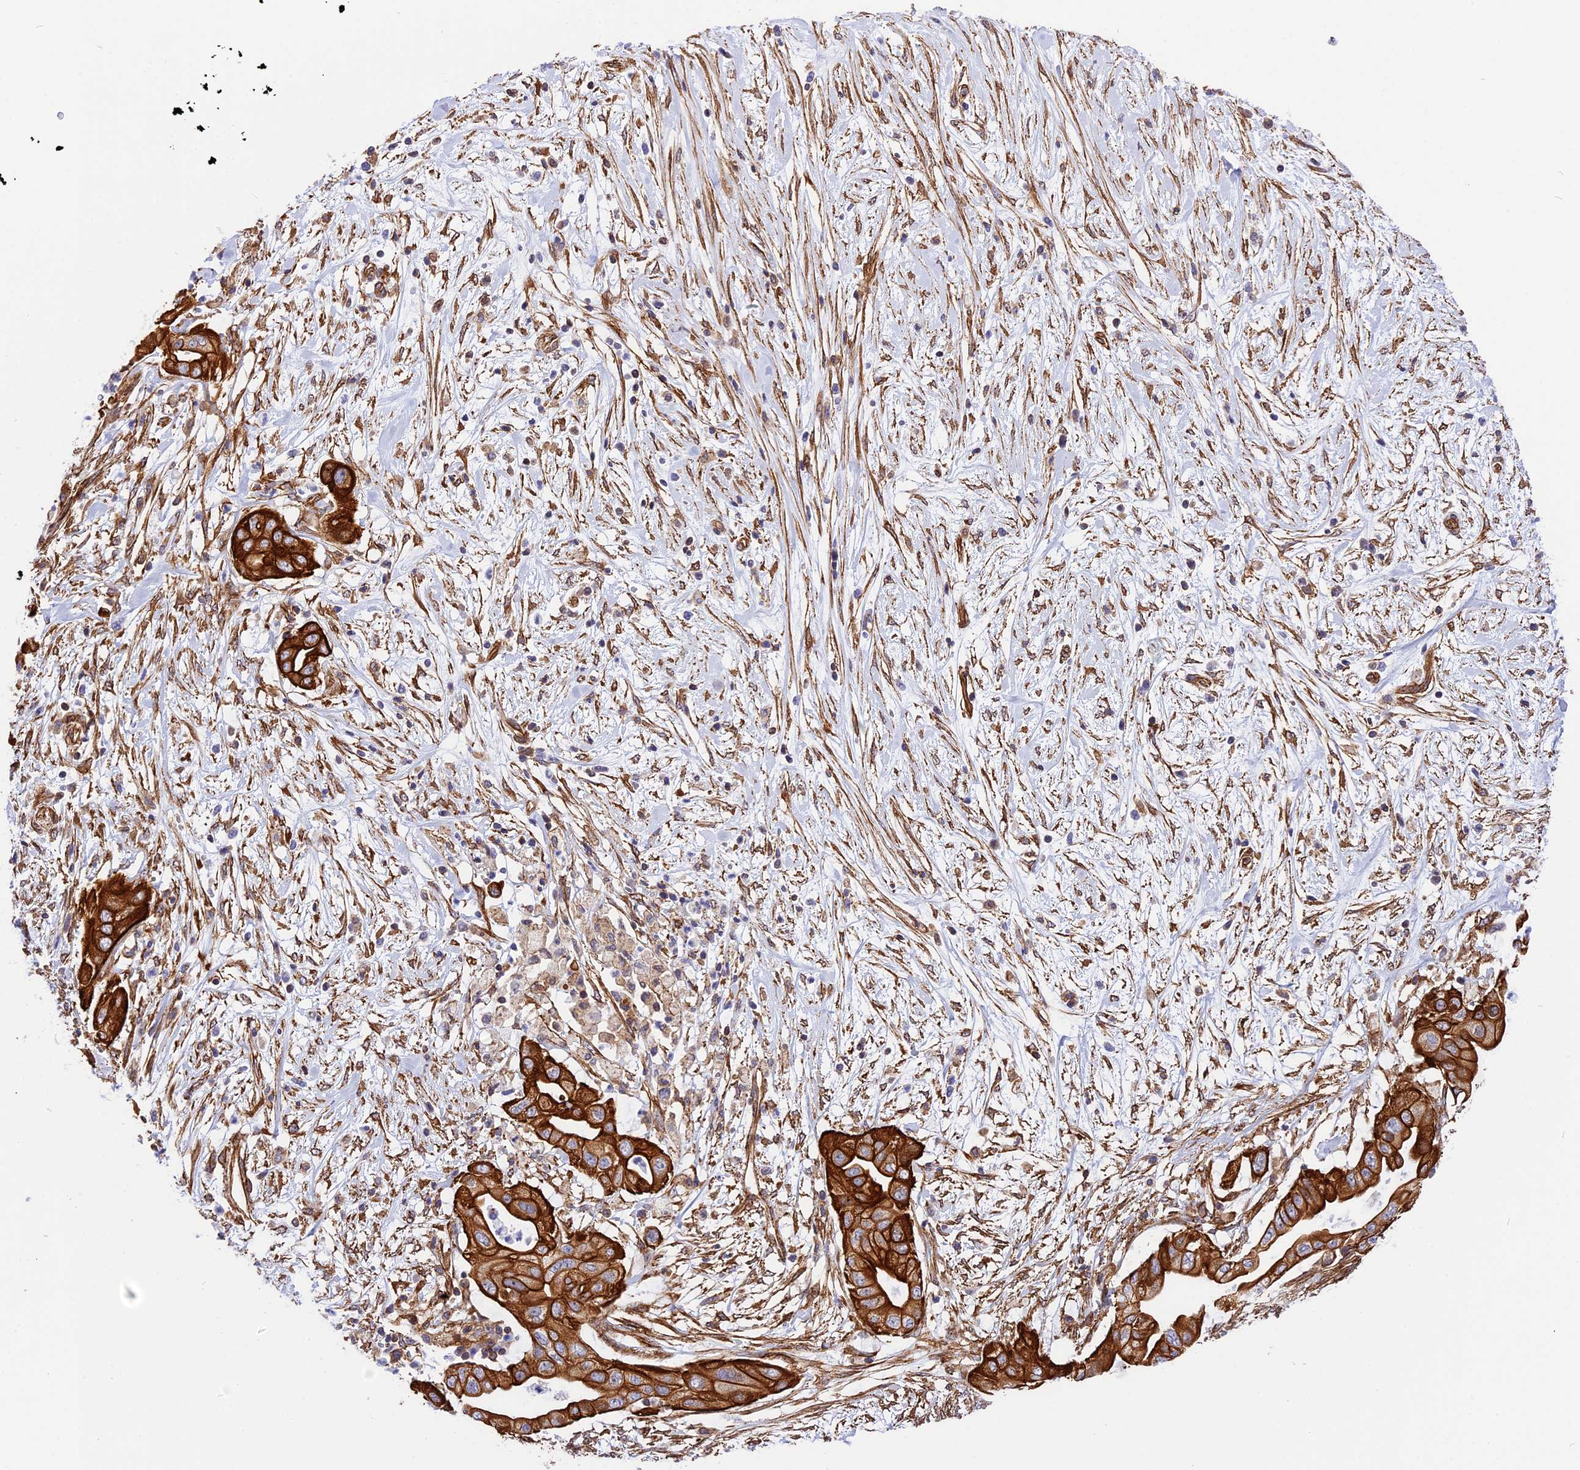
{"staining": {"intensity": "strong", "quantity": ">75%", "location": "cytoplasmic/membranous"}, "tissue": "pancreatic cancer", "cell_type": "Tumor cells", "image_type": "cancer", "snomed": [{"axis": "morphology", "description": "Adenocarcinoma, NOS"}, {"axis": "topography", "description": "Pancreas"}], "caption": "Approximately >75% of tumor cells in pancreatic adenocarcinoma show strong cytoplasmic/membranous protein staining as visualized by brown immunohistochemical staining.", "gene": "R3HDM4", "patient": {"sex": "male", "age": 68}}